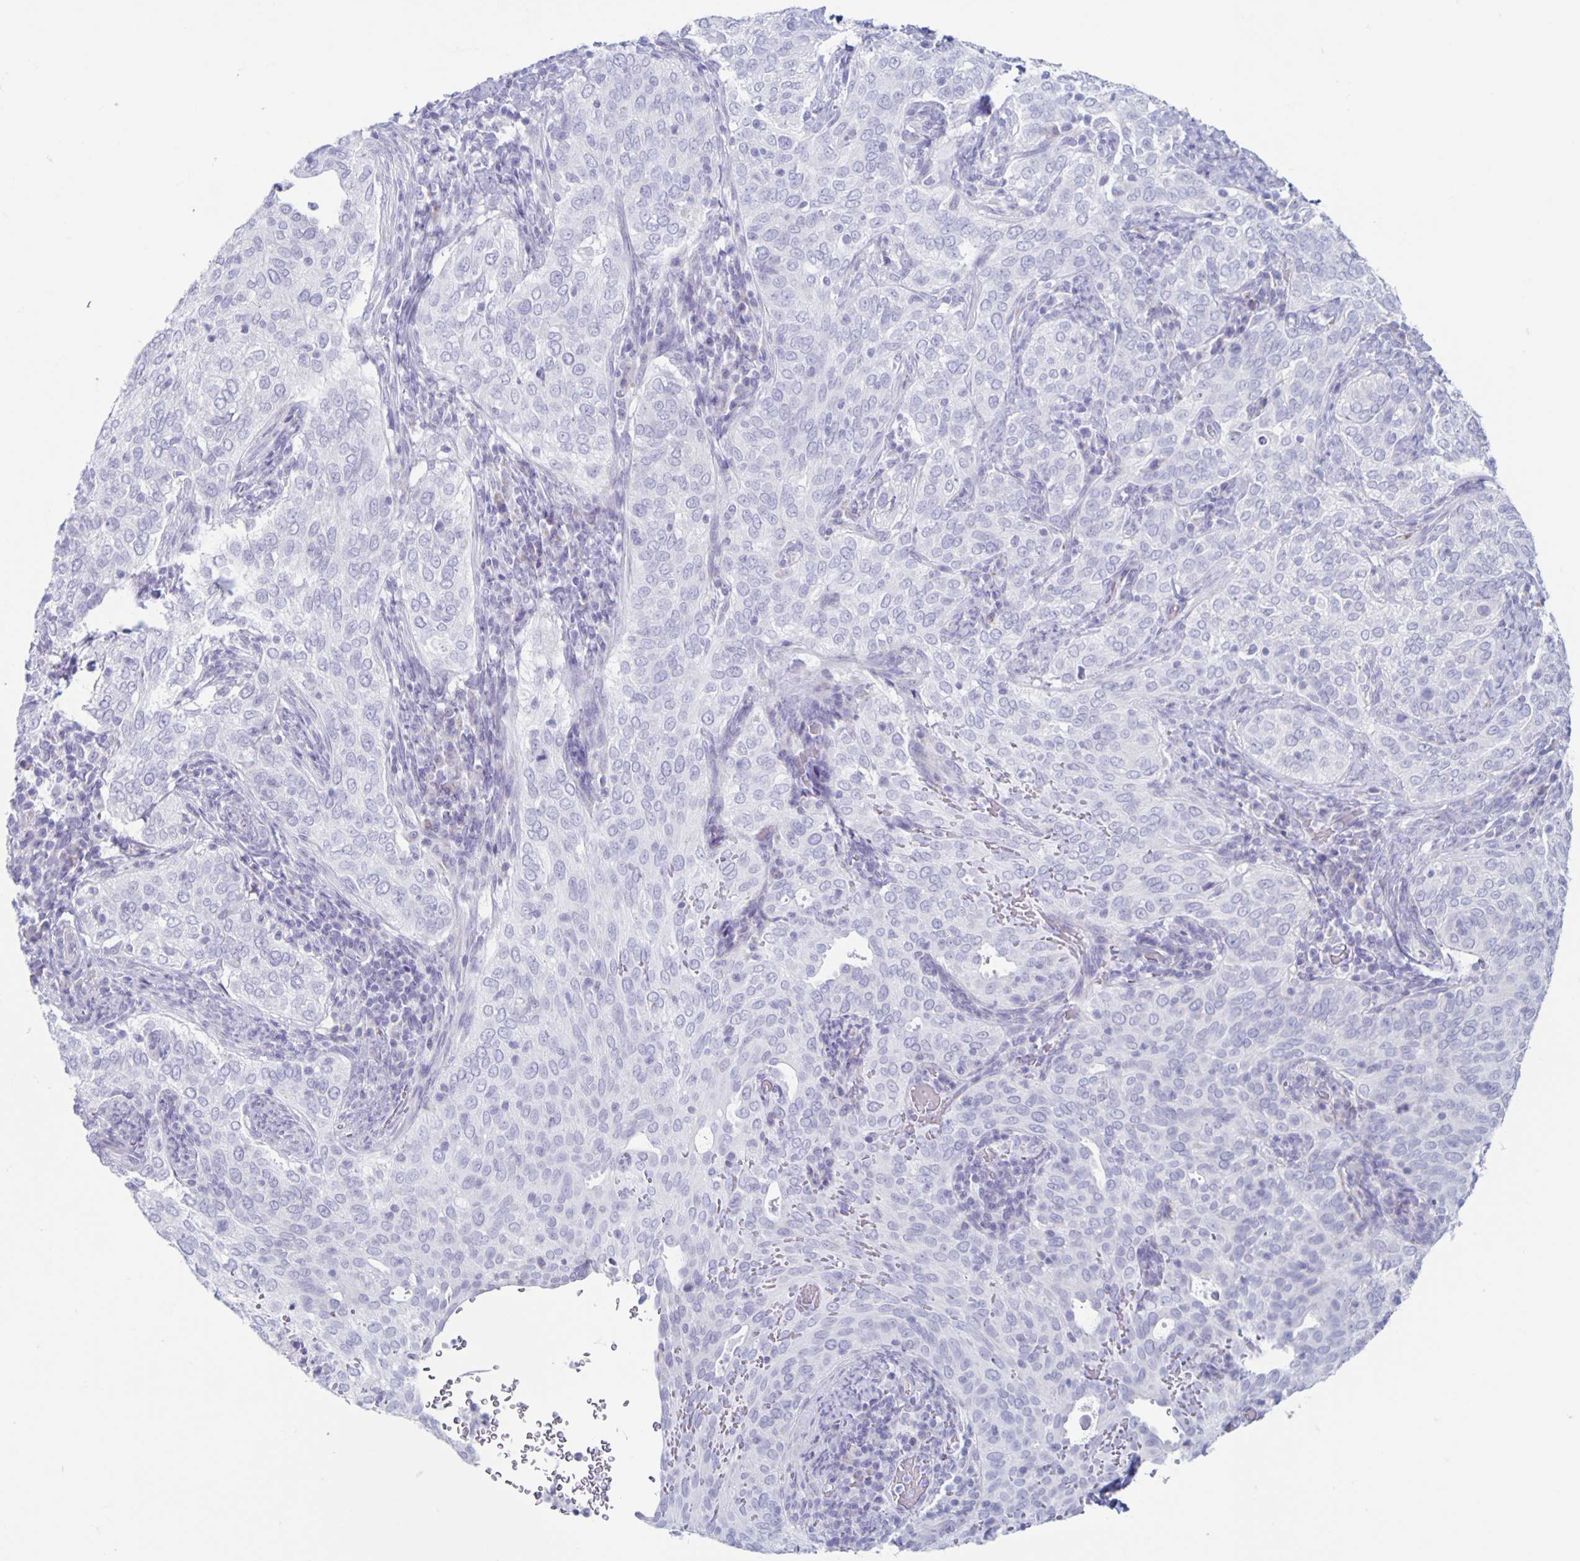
{"staining": {"intensity": "negative", "quantity": "none", "location": "none"}, "tissue": "cervical cancer", "cell_type": "Tumor cells", "image_type": "cancer", "snomed": [{"axis": "morphology", "description": "Squamous cell carcinoma, NOS"}, {"axis": "topography", "description": "Cervix"}], "caption": "IHC micrograph of cervical cancer (squamous cell carcinoma) stained for a protein (brown), which displays no expression in tumor cells.", "gene": "CT45A5", "patient": {"sex": "female", "age": 38}}